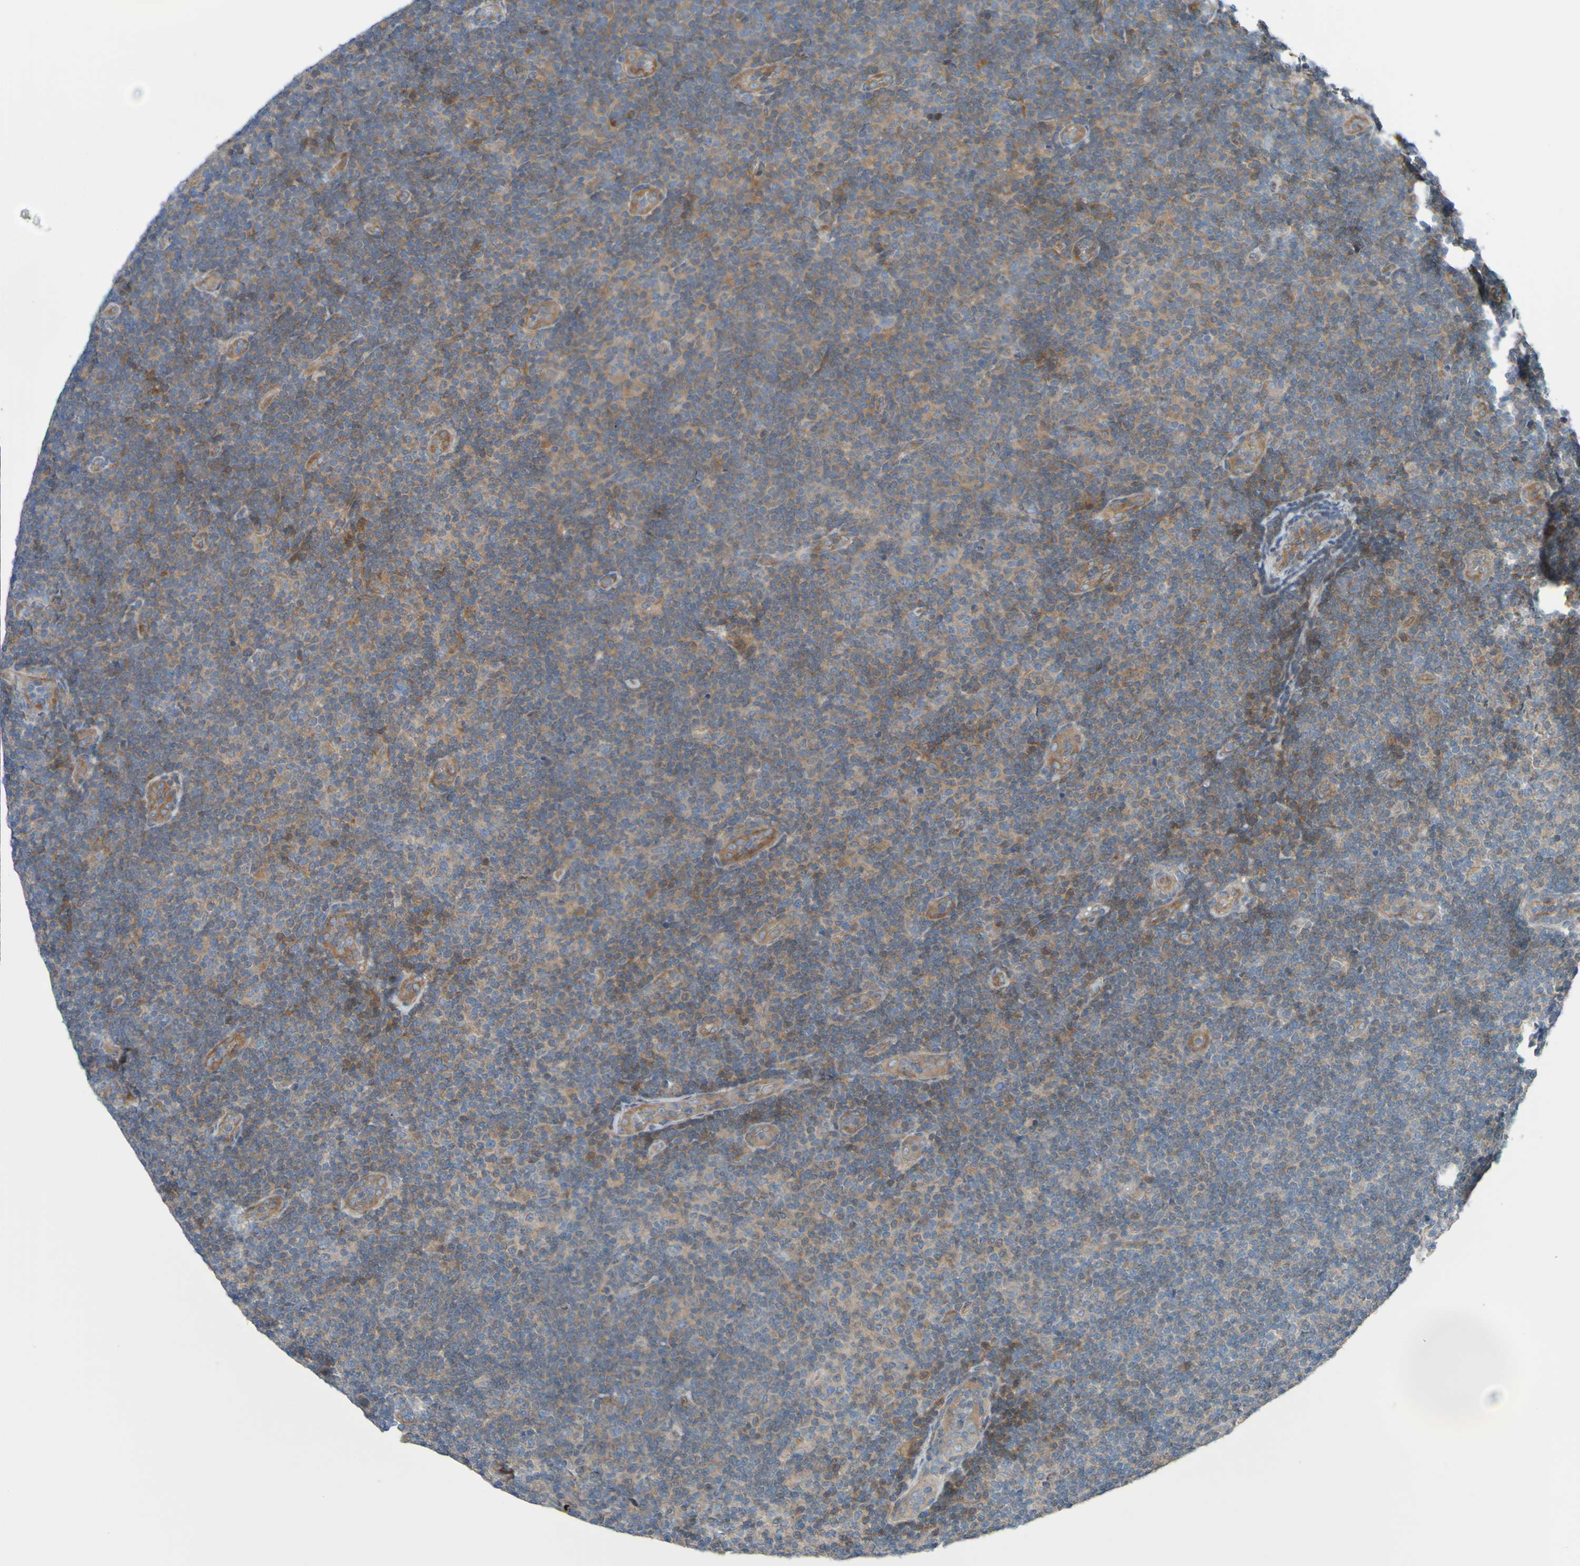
{"staining": {"intensity": "moderate", "quantity": "25%-75%", "location": "cytoplasmic/membranous"}, "tissue": "lymphoma", "cell_type": "Tumor cells", "image_type": "cancer", "snomed": [{"axis": "morphology", "description": "Malignant lymphoma, non-Hodgkin's type, Low grade"}, {"axis": "topography", "description": "Lymph node"}], "caption": "Lymphoma was stained to show a protein in brown. There is medium levels of moderate cytoplasmic/membranous staining in approximately 25%-75% of tumor cells. Nuclei are stained in blue.", "gene": "NPRL3", "patient": {"sex": "male", "age": 83}}